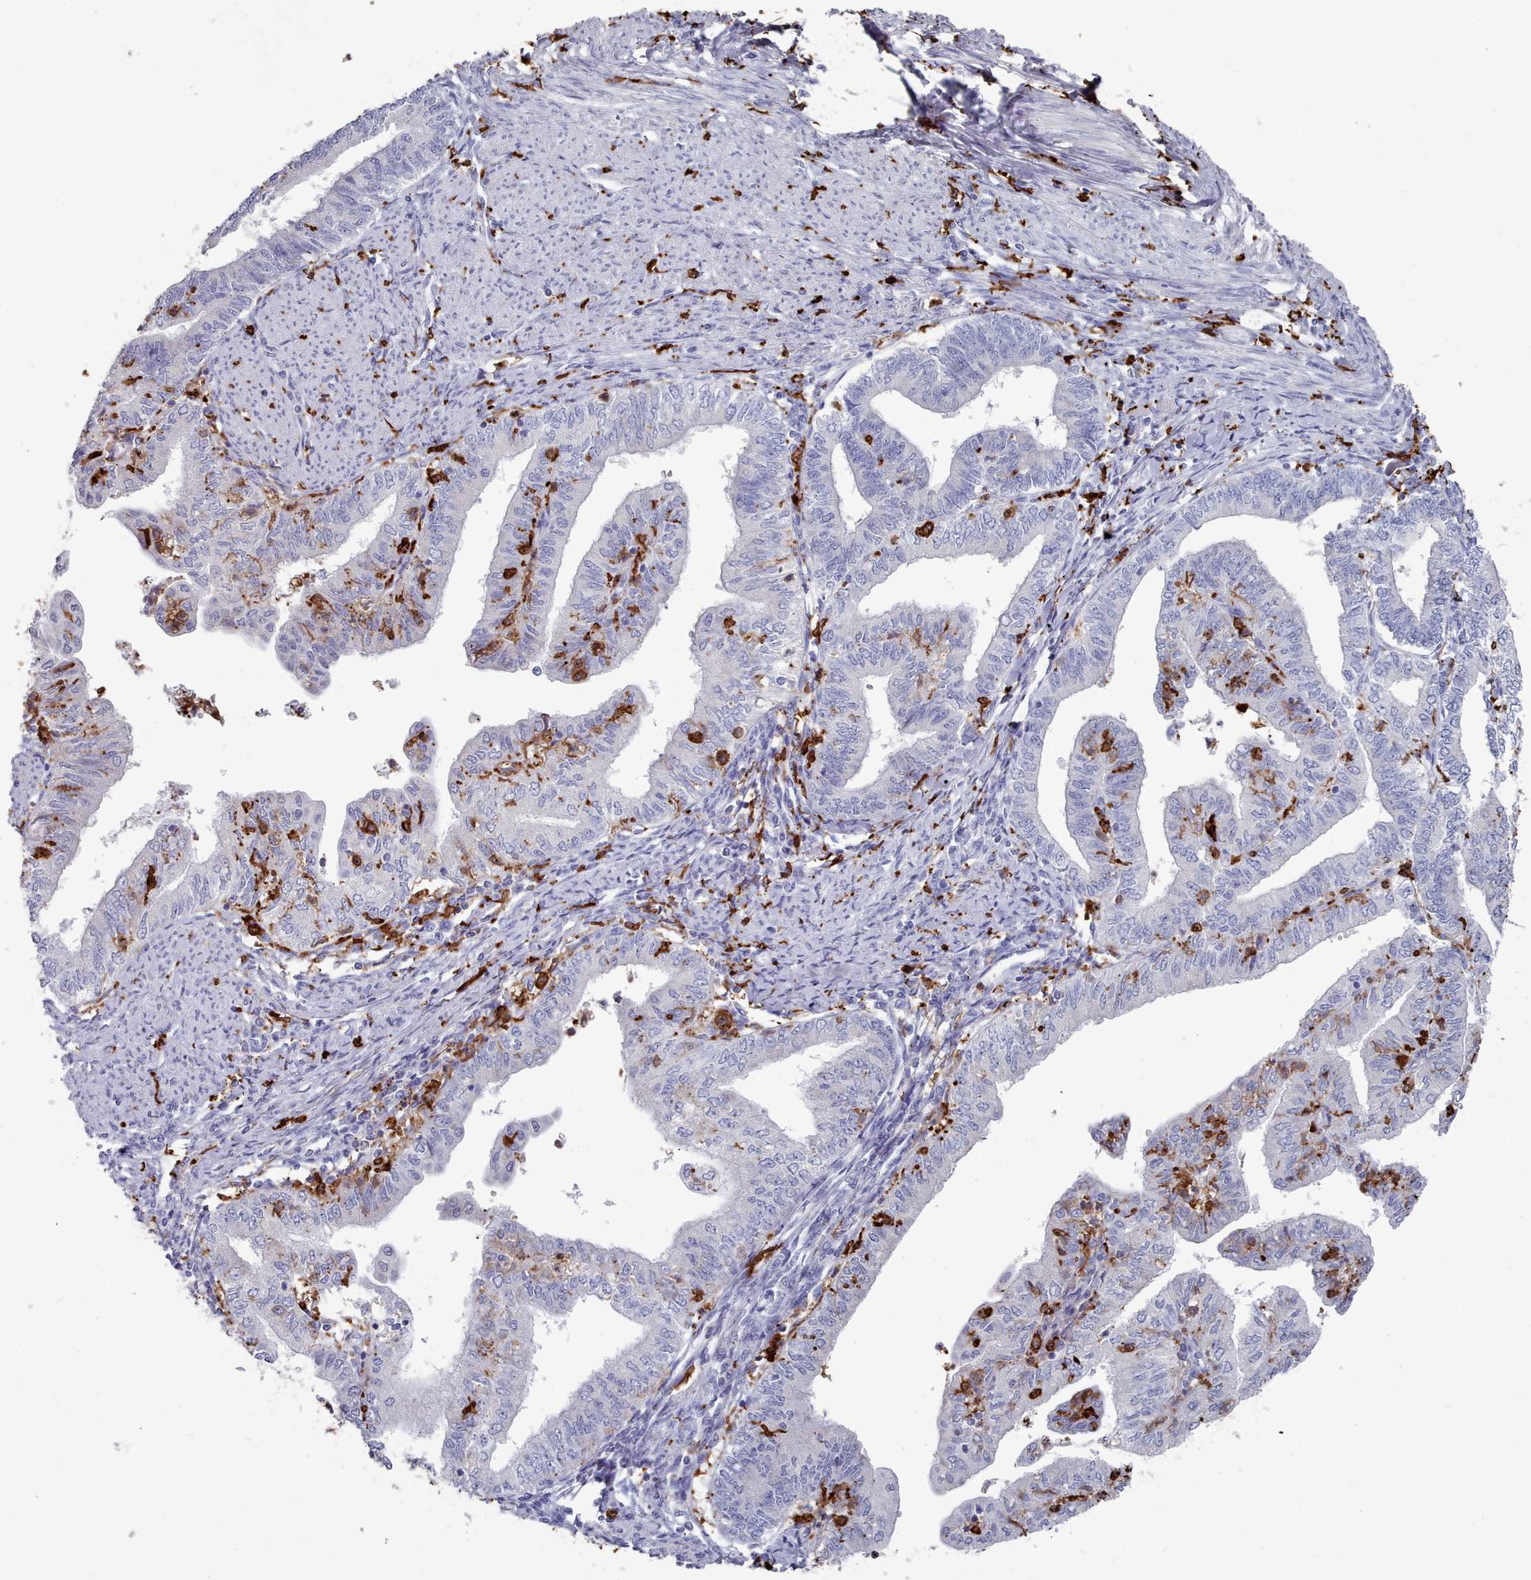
{"staining": {"intensity": "negative", "quantity": "none", "location": "none"}, "tissue": "endometrial cancer", "cell_type": "Tumor cells", "image_type": "cancer", "snomed": [{"axis": "morphology", "description": "Adenocarcinoma, NOS"}, {"axis": "topography", "description": "Endometrium"}], "caption": "This is an immunohistochemistry histopathology image of human endometrial cancer (adenocarcinoma). There is no expression in tumor cells.", "gene": "AIF1", "patient": {"sex": "female", "age": 66}}